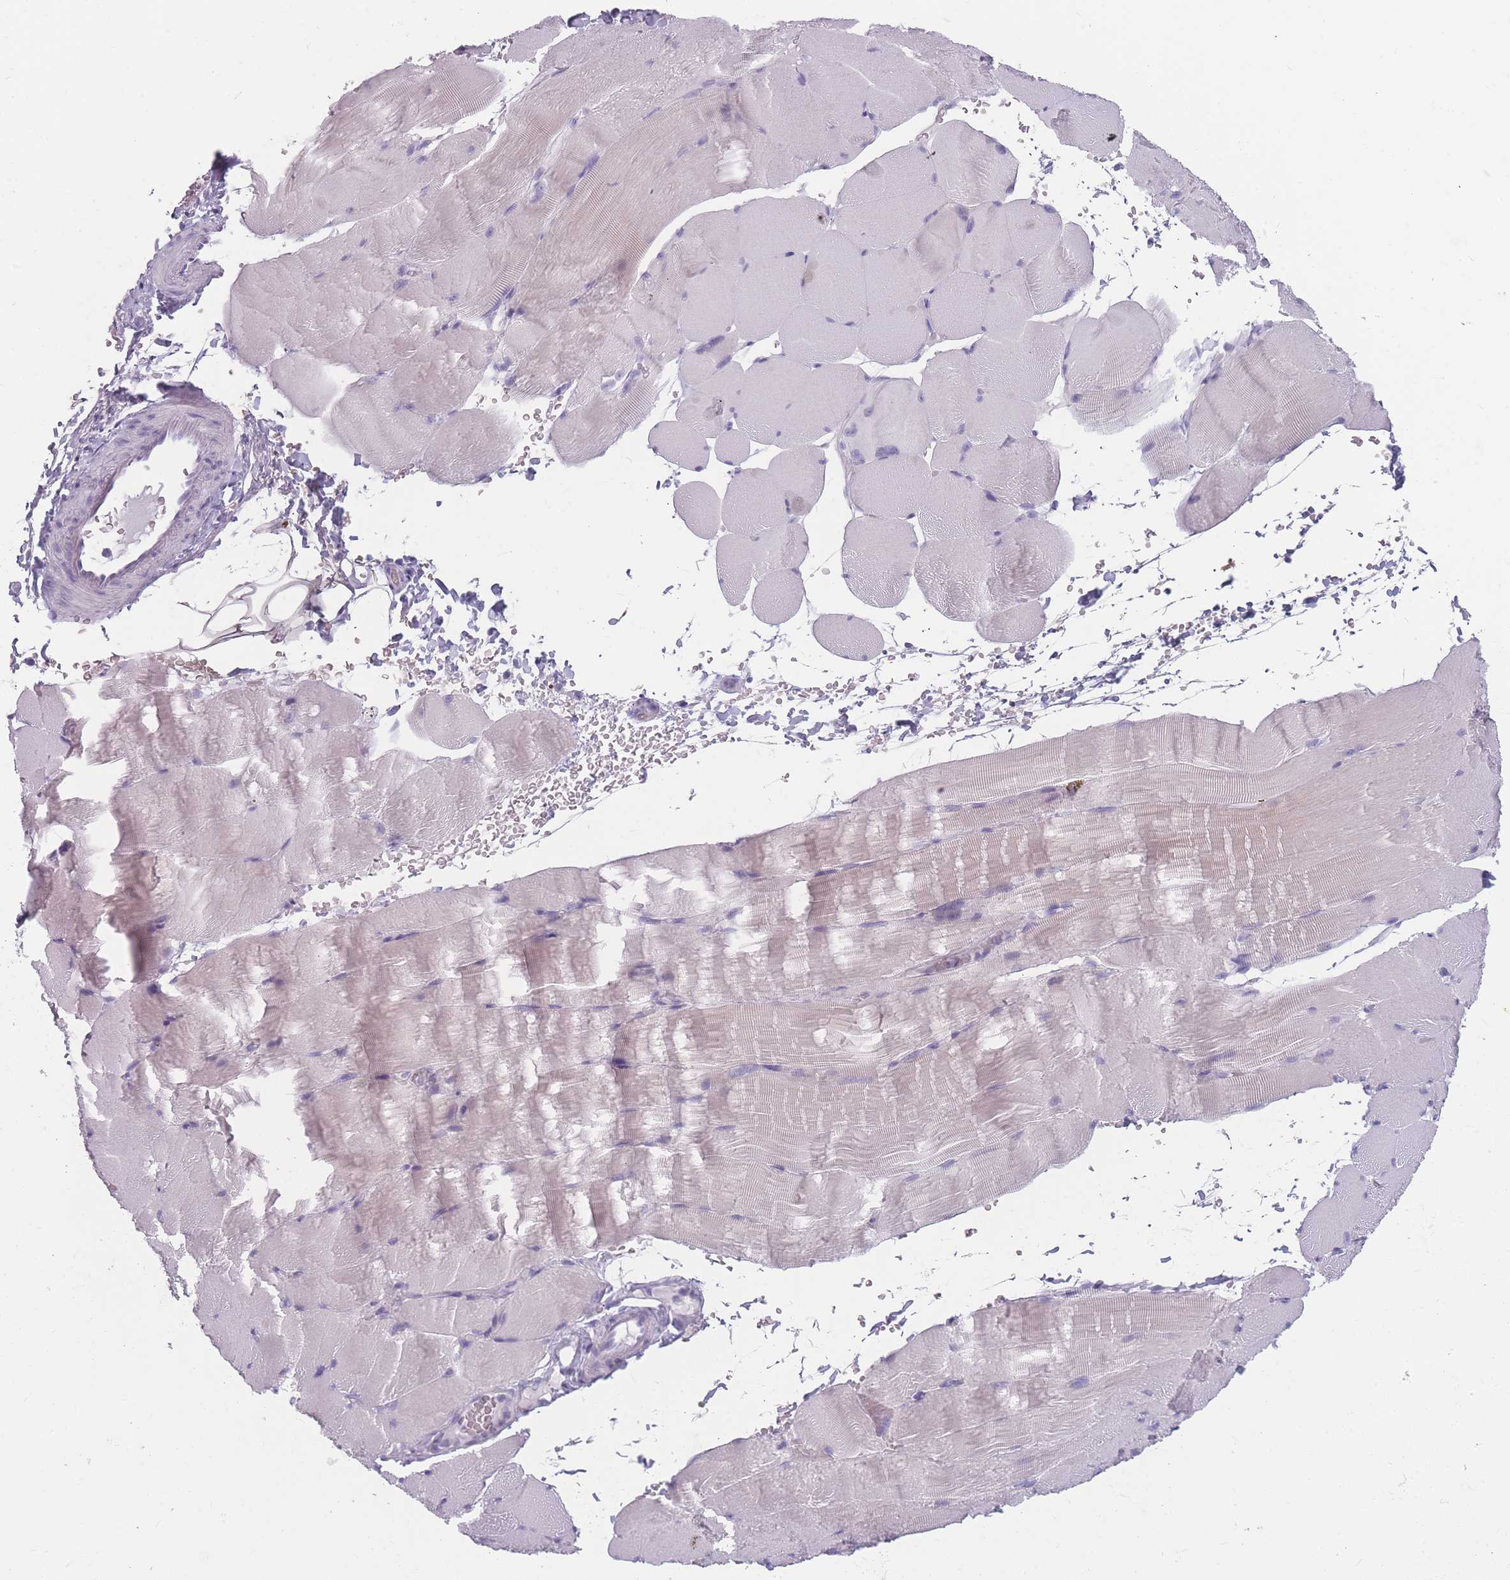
{"staining": {"intensity": "negative", "quantity": "none", "location": "none"}, "tissue": "skeletal muscle", "cell_type": "Myocytes", "image_type": "normal", "snomed": [{"axis": "morphology", "description": "Normal tissue, NOS"}, {"axis": "topography", "description": "Skeletal muscle"}, {"axis": "topography", "description": "Parathyroid gland"}], "caption": "Myocytes are negative for brown protein staining in unremarkable skeletal muscle. (Immunohistochemistry, brightfield microscopy, high magnification).", "gene": "CCNO", "patient": {"sex": "female", "age": 37}}